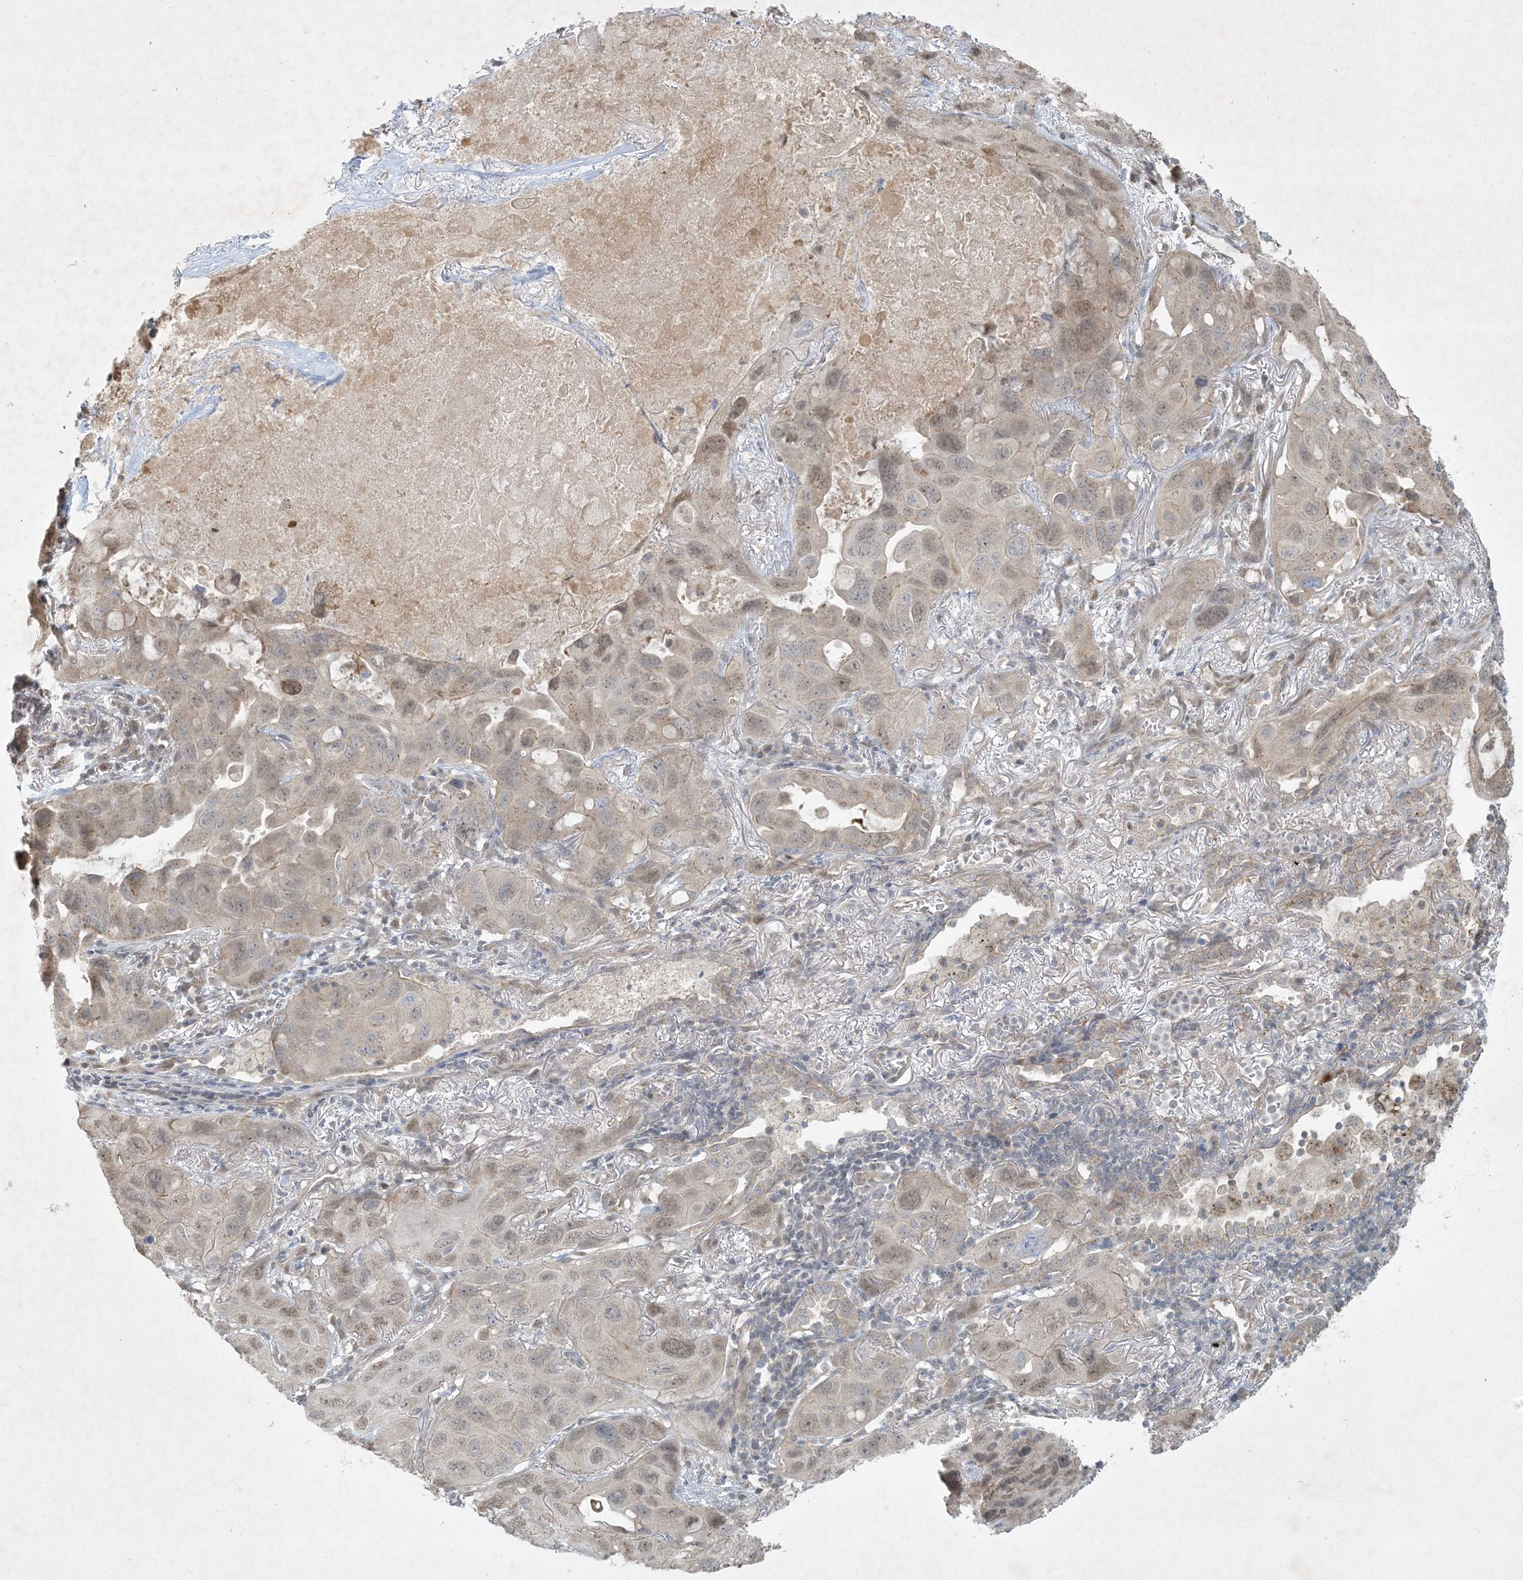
{"staining": {"intensity": "weak", "quantity": "<25%", "location": "cytoplasmic/membranous"}, "tissue": "lung cancer", "cell_type": "Tumor cells", "image_type": "cancer", "snomed": [{"axis": "morphology", "description": "Squamous cell carcinoma, NOS"}, {"axis": "topography", "description": "Lung"}], "caption": "Human lung squamous cell carcinoma stained for a protein using IHC displays no positivity in tumor cells.", "gene": "BCORL1", "patient": {"sex": "female", "age": 73}}